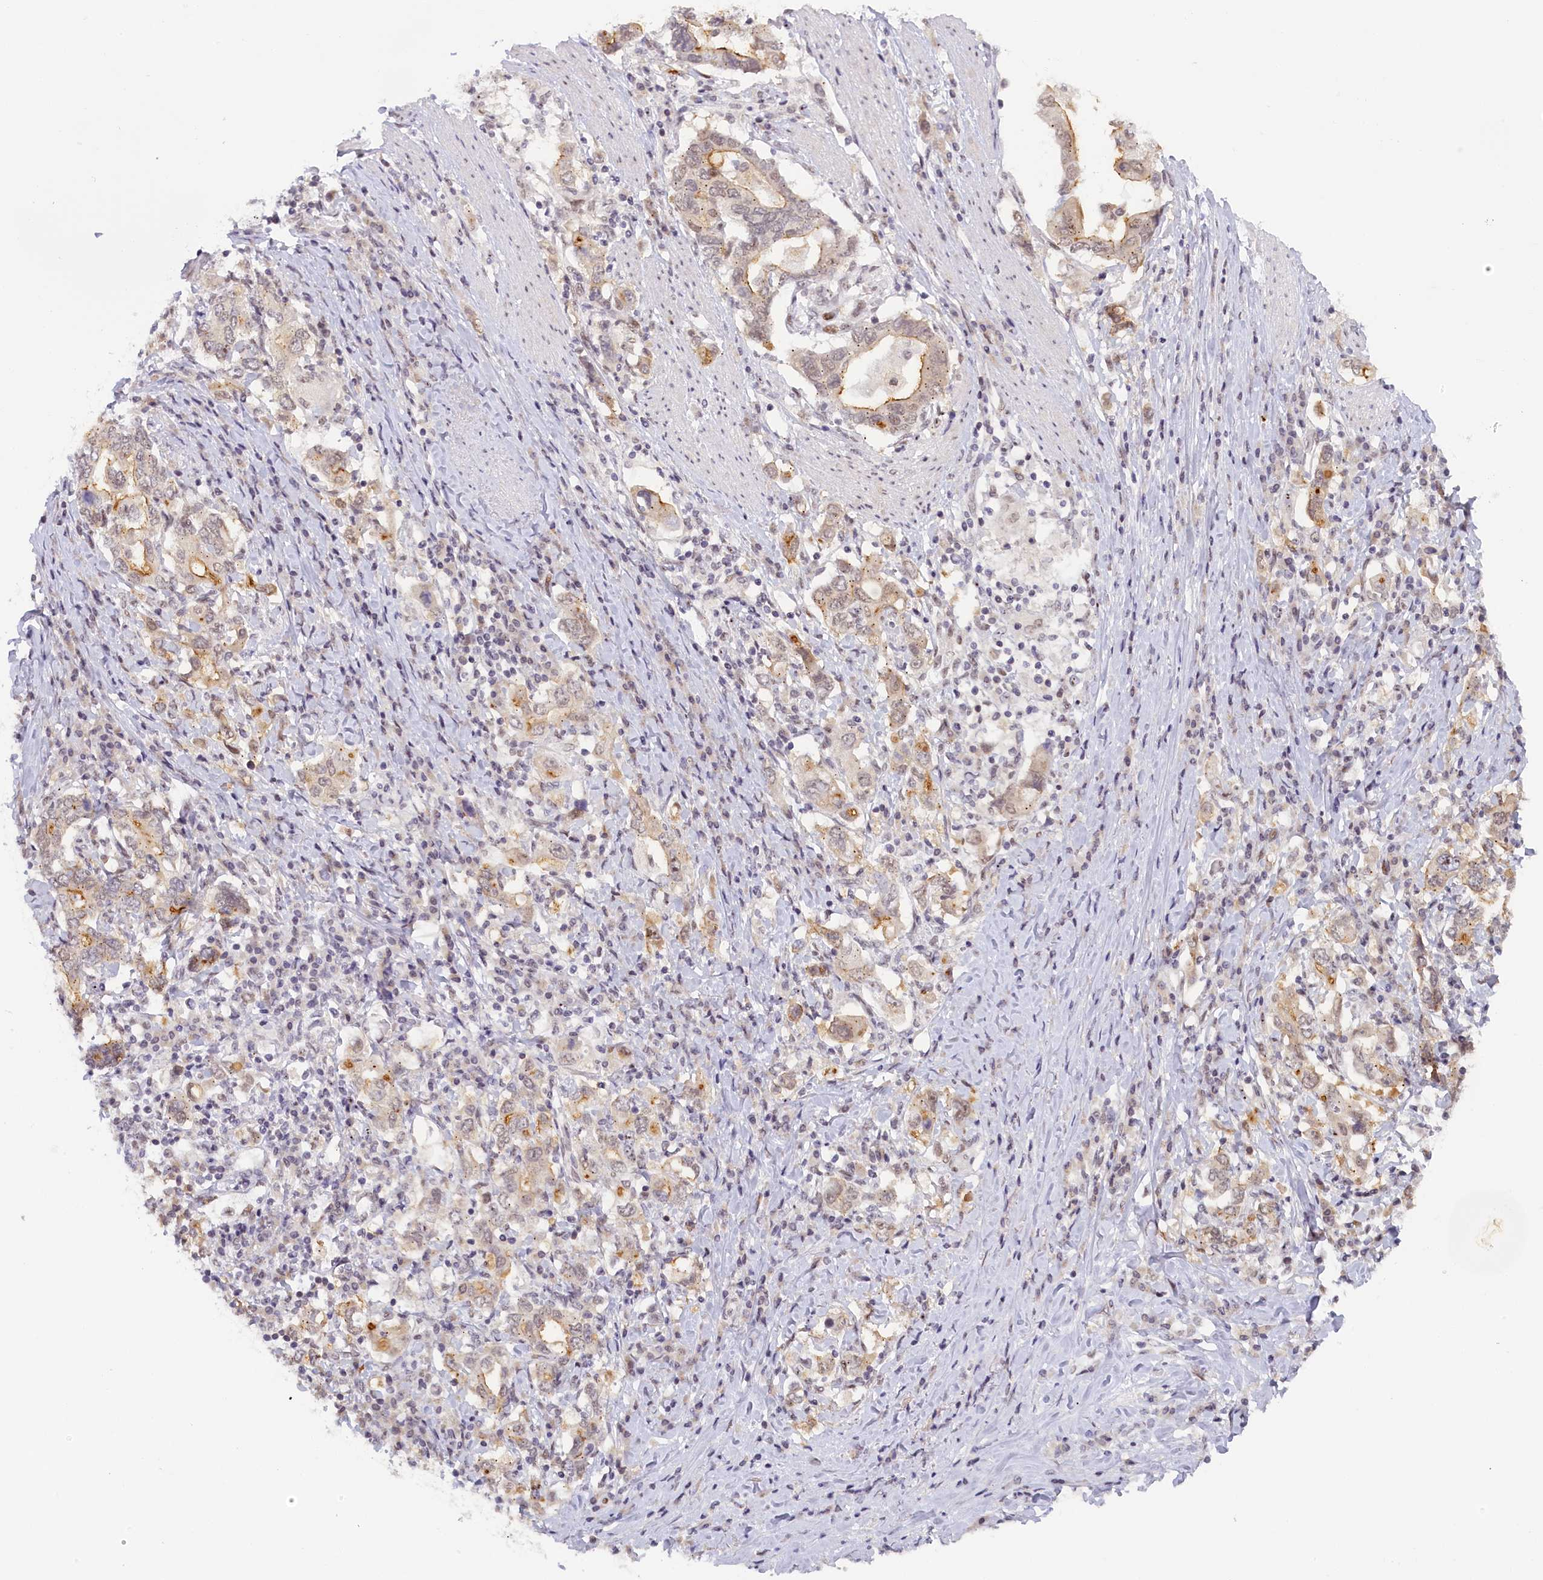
{"staining": {"intensity": "weak", "quantity": ">75%", "location": "cytoplasmic/membranous,nuclear"}, "tissue": "stomach cancer", "cell_type": "Tumor cells", "image_type": "cancer", "snomed": [{"axis": "morphology", "description": "Adenocarcinoma, NOS"}, {"axis": "topography", "description": "Stomach, upper"}, {"axis": "topography", "description": "Stomach"}], "caption": "Immunohistochemical staining of adenocarcinoma (stomach) exhibits low levels of weak cytoplasmic/membranous and nuclear positivity in approximately >75% of tumor cells.", "gene": "SEC31B", "patient": {"sex": "male", "age": 62}}